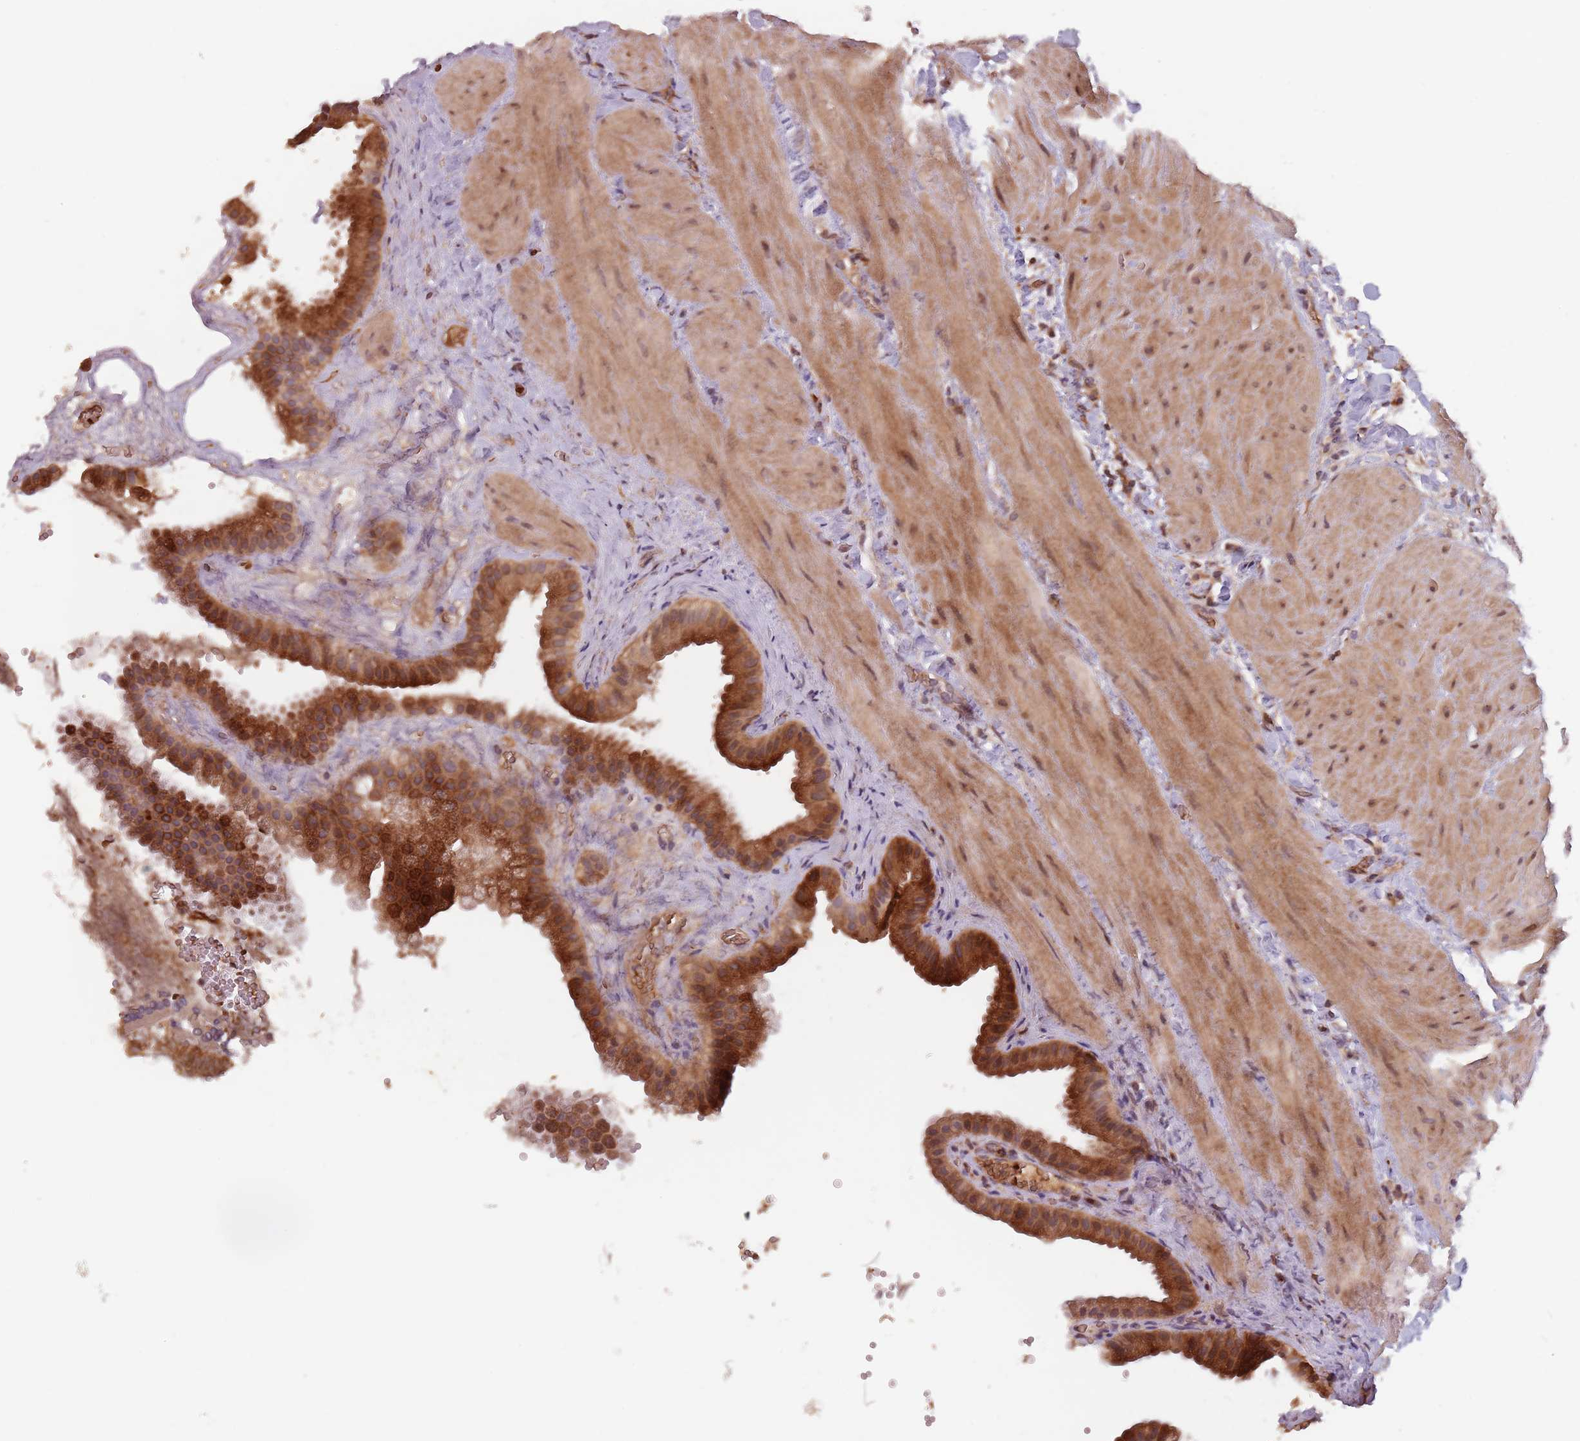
{"staining": {"intensity": "strong", "quantity": "25%-75%", "location": "cytoplasmic/membranous"}, "tissue": "gallbladder", "cell_type": "Glandular cells", "image_type": "normal", "snomed": [{"axis": "morphology", "description": "Normal tissue, NOS"}, {"axis": "topography", "description": "Gallbladder"}], "caption": "Glandular cells display strong cytoplasmic/membranous positivity in approximately 25%-75% of cells in normal gallbladder.", "gene": "GPR180", "patient": {"sex": "male", "age": 55}}